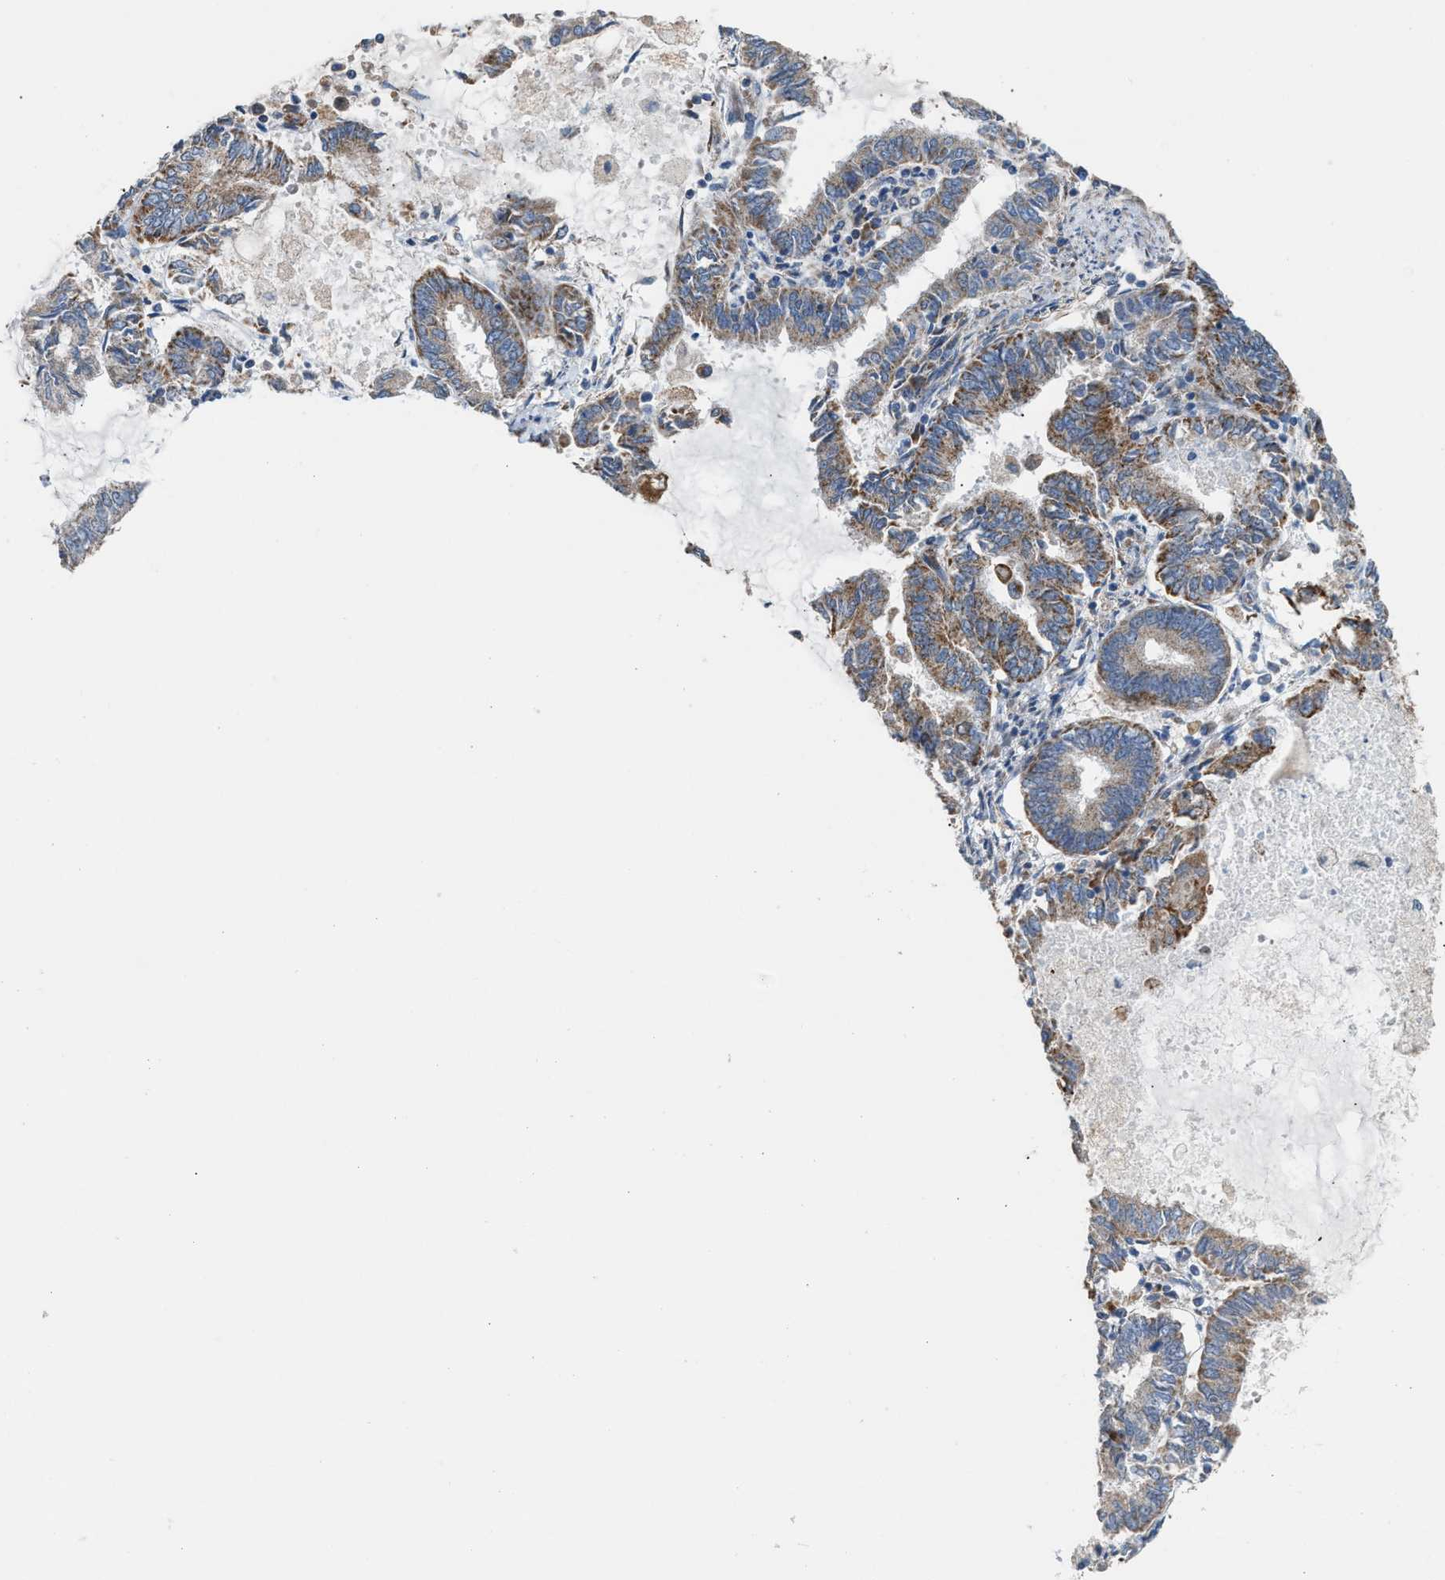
{"staining": {"intensity": "moderate", "quantity": "25%-75%", "location": "cytoplasmic/membranous"}, "tissue": "endometrial cancer", "cell_type": "Tumor cells", "image_type": "cancer", "snomed": [{"axis": "morphology", "description": "Adenocarcinoma, NOS"}, {"axis": "topography", "description": "Endometrium"}], "caption": "A brown stain highlights moderate cytoplasmic/membranous staining of a protein in endometrial cancer (adenocarcinoma) tumor cells. Immunohistochemistry (ihc) stains the protein of interest in brown and the nuclei are stained blue.", "gene": "SLC10A3", "patient": {"sex": "female", "age": 86}}